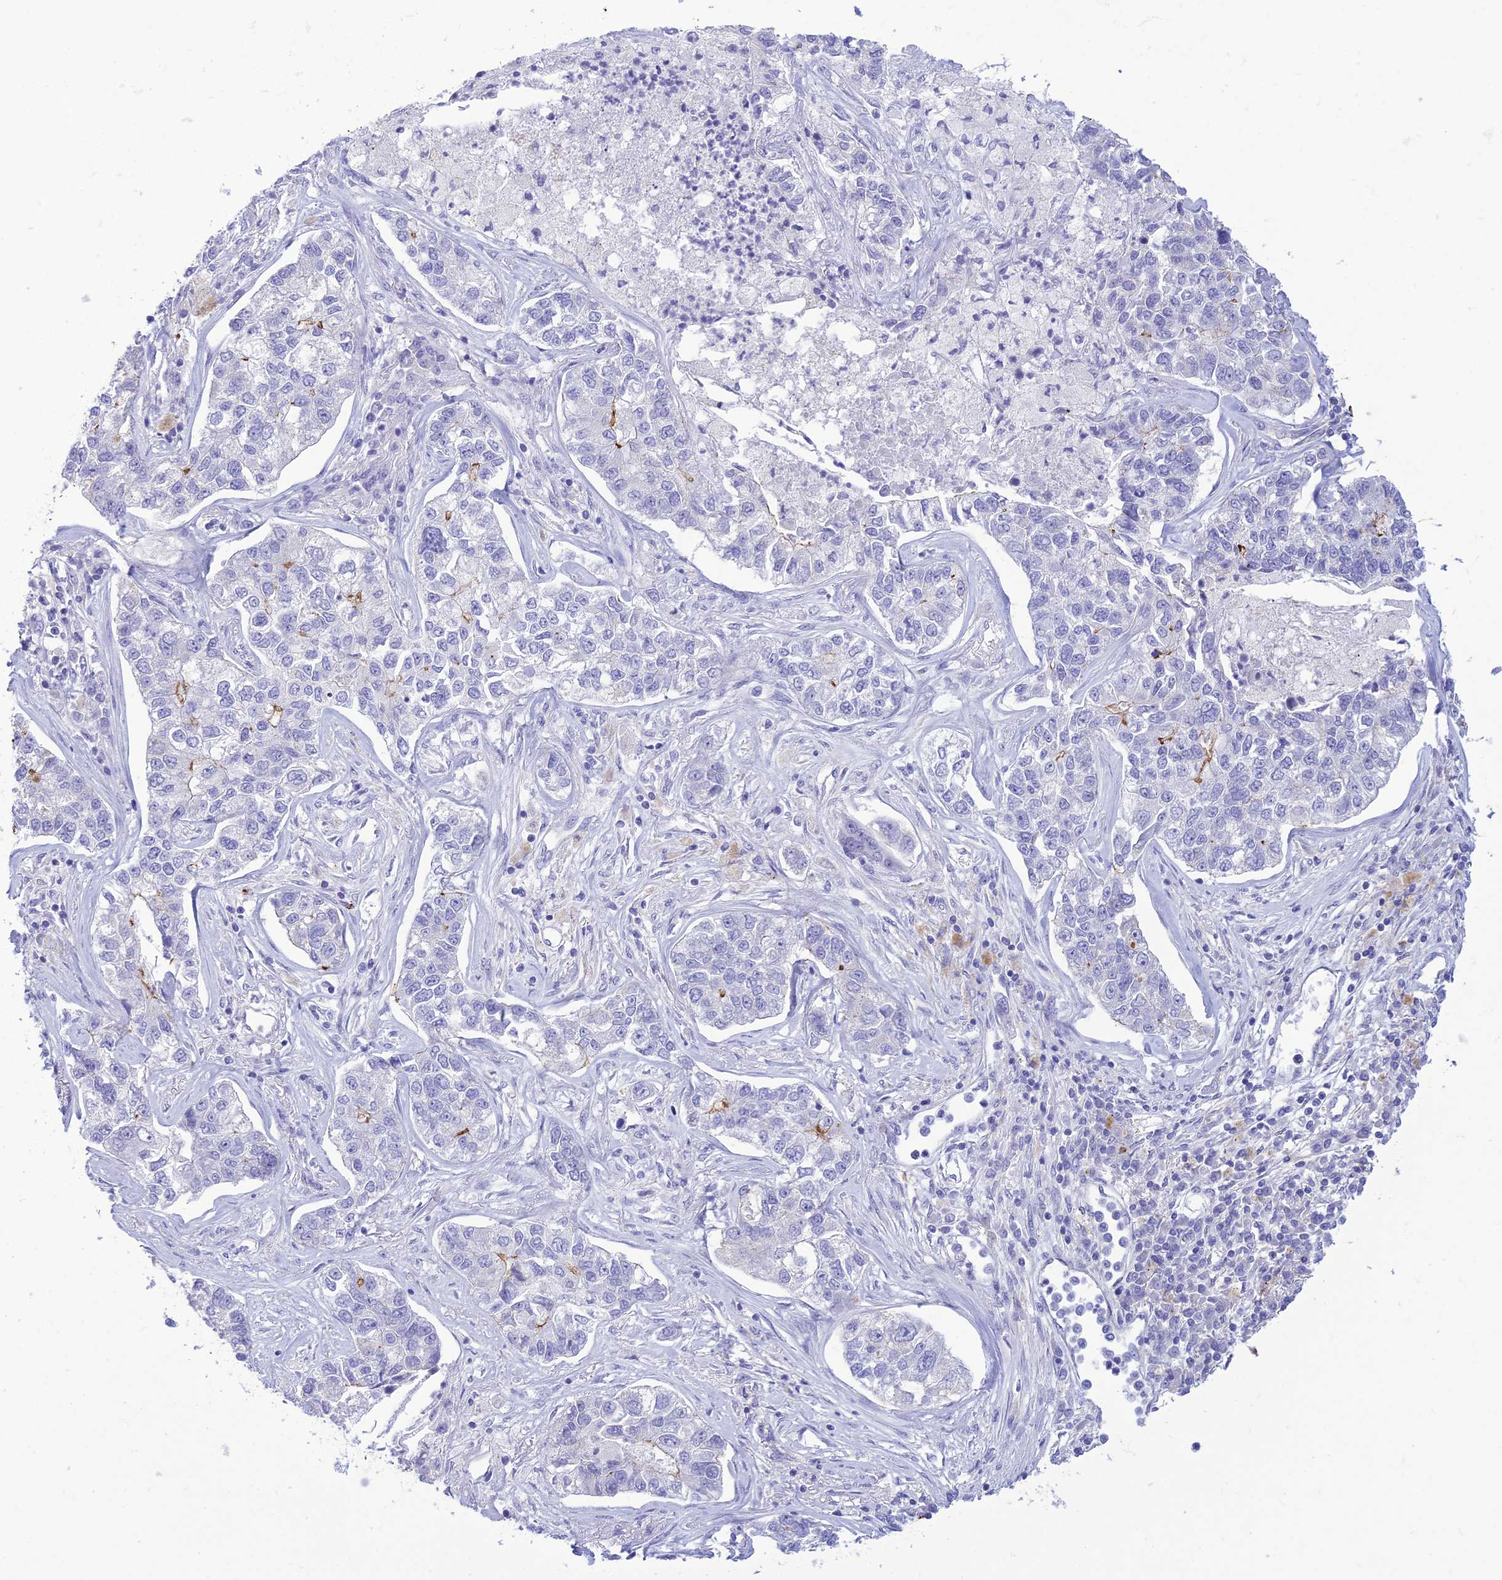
{"staining": {"intensity": "negative", "quantity": "none", "location": "none"}, "tissue": "lung cancer", "cell_type": "Tumor cells", "image_type": "cancer", "snomed": [{"axis": "morphology", "description": "Adenocarcinoma, NOS"}, {"axis": "topography", "description": "Lung"}], "caption": "High magnification brightfield microscopy of lung cancer stained with DAB (3,3'-diaminobenzidine) (brown) and counterstained with hematoxylin (blue): tumor cells show no significant positivity. The staining is performed using DAB (3,3'-diaminobenzidine) brown chromogen with nuclei counter-stained in using hematoxylin.", "gene": "DHDH", "patient": {"sex": "male", "age": 49}}